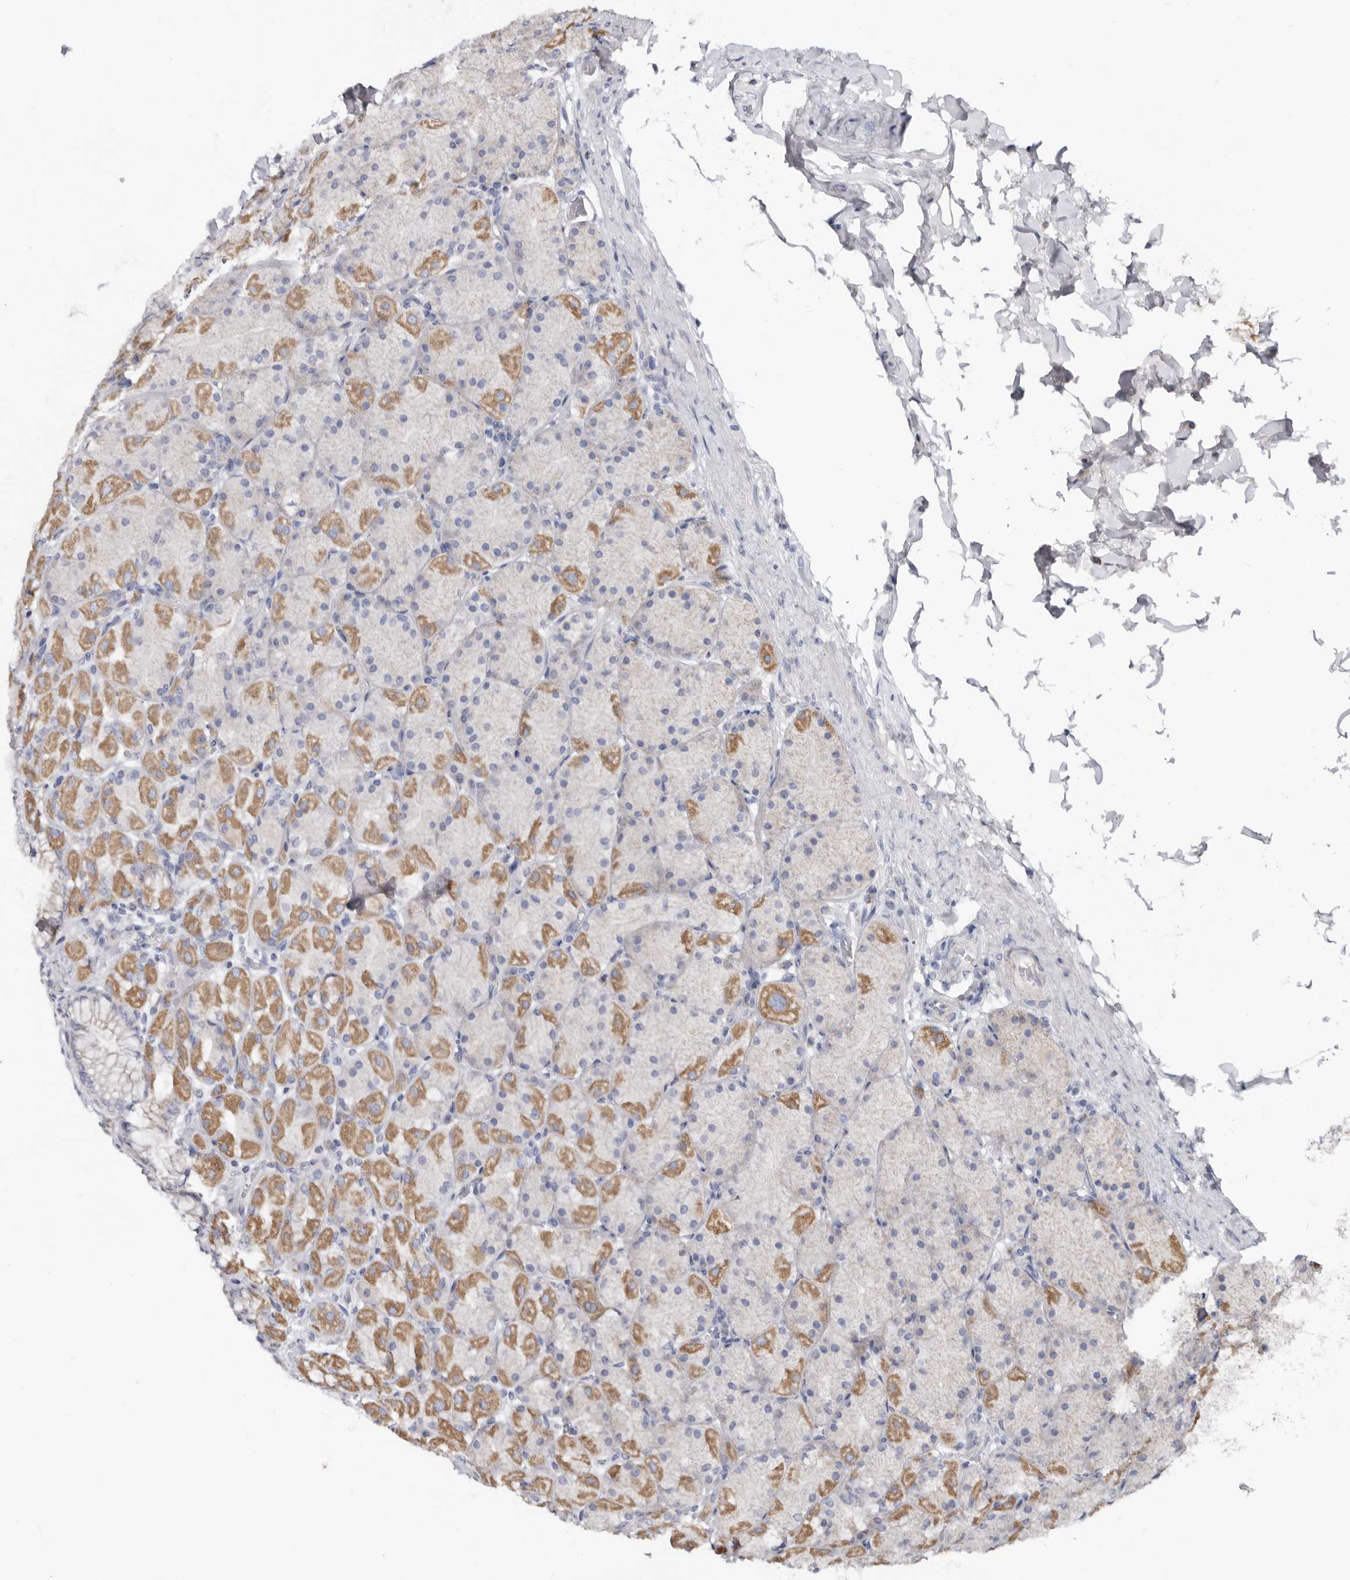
{"staining": {"intensity": "moderate", "quantity": "<25%", "location": "cytoplasmic/membranous"}, "tissue": "stomach", "cell_type": "Glandular cells", "image_type": "normal", "snomed": [{"axis": "morphology", "description": "Normal tissue, NOS"}, {"axis": "topography", "description": "Stomach, upper"}], "caption": "About <25% of glandular cells in benign stomach show moderate cytoplasmic/membranous protein expression as visualized by brown immunohistochemical staining.", "gene": "RSPO2", "patient": {"sex": "female", "age": 56}}